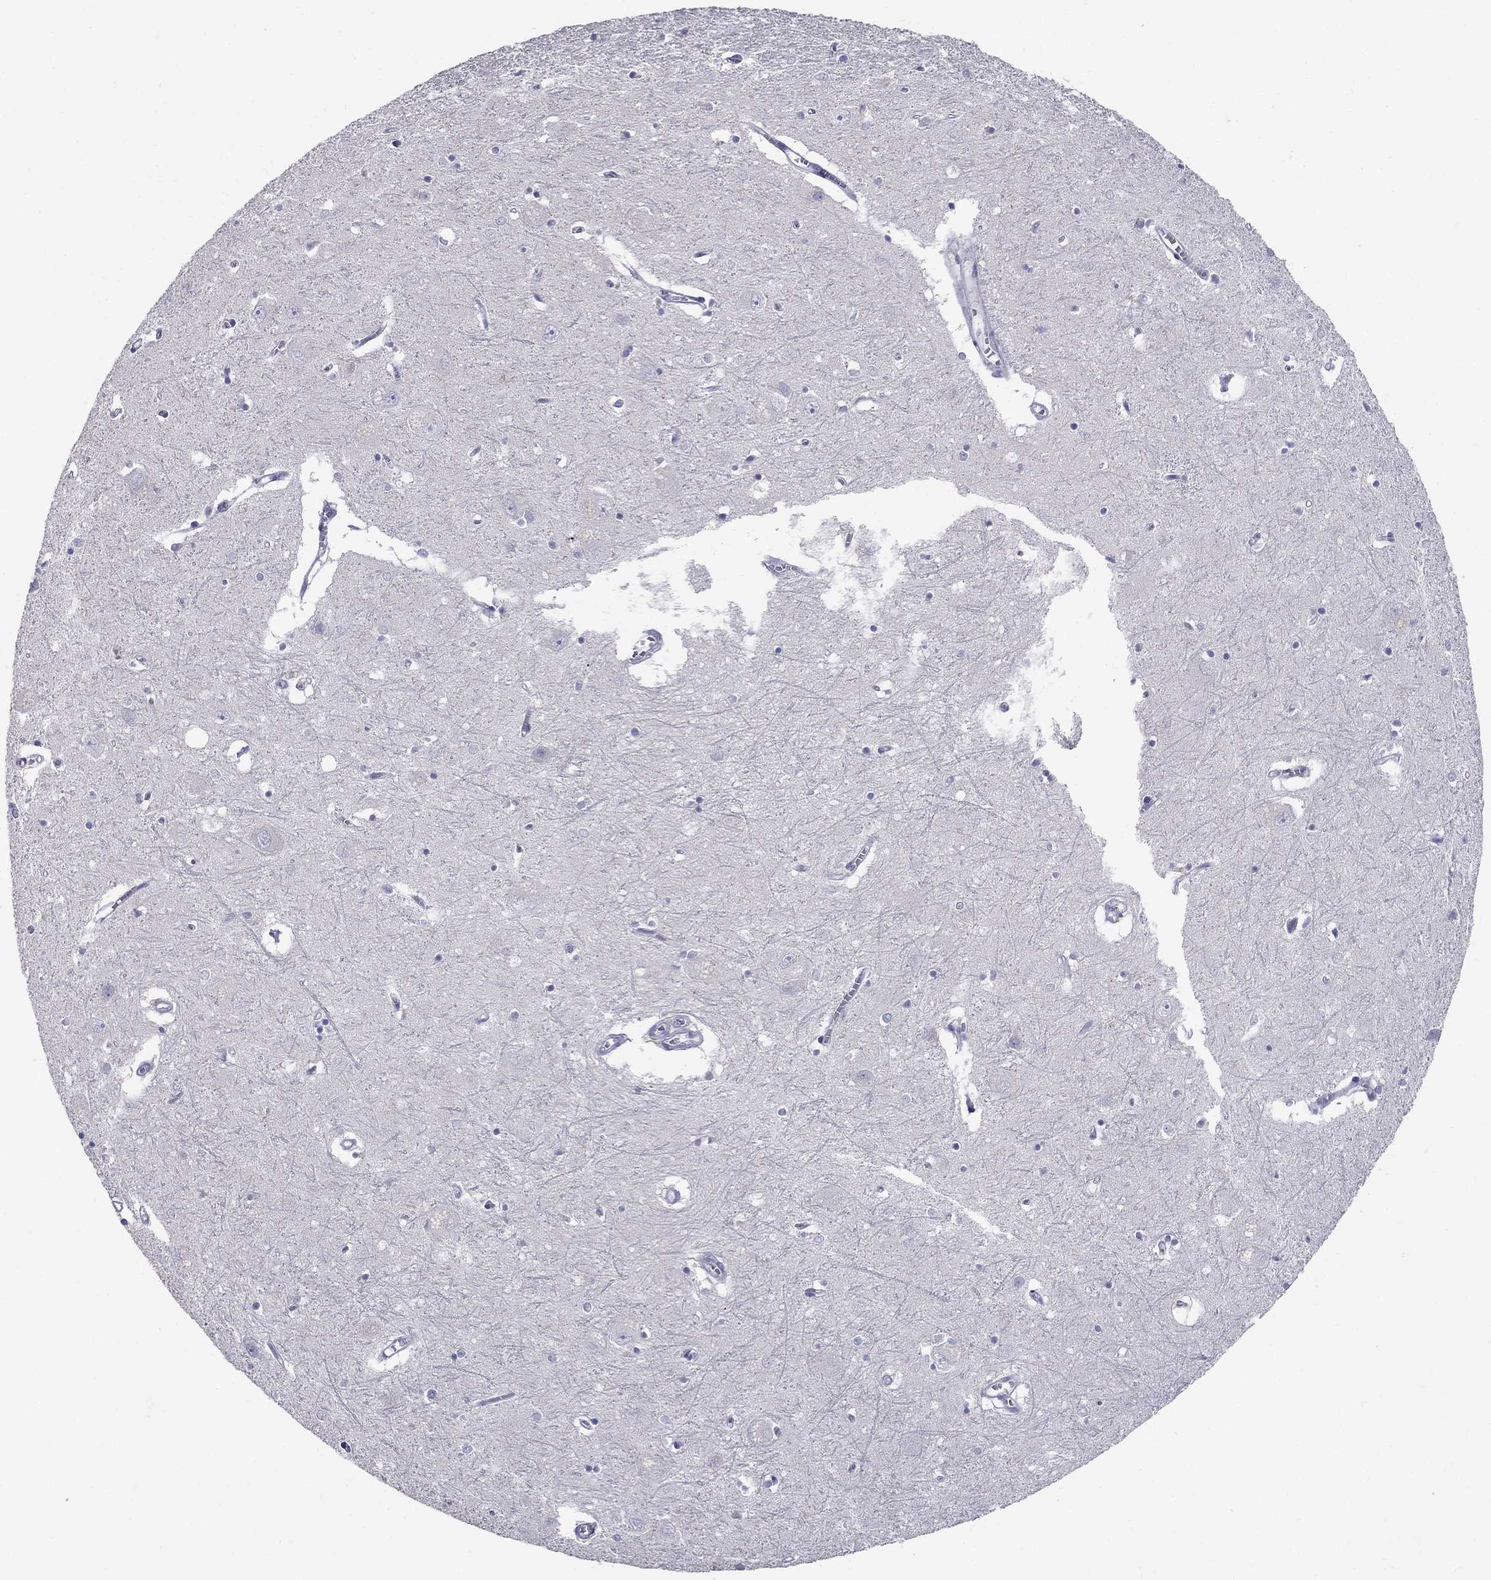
{"staining": {"intensity": "negative", "quantity": "none", "location": "none"}, "tissue": "caudate", "cell_type": "Glial cells", "image_type": "normal", "snomed": [{"axis": "morphology", "description": "Normal tissue, NOS"}, {"axis": "topography", "description": "Lateral ventricle wall"}], "caption": "A high-resolution micrograph shows immunohistochemistry (IHC) staining of benign caudate, which reveals no significant expression in glial cells.", "gene": "TP53TG5", "patient": {"sex": "male", "age": 54}}